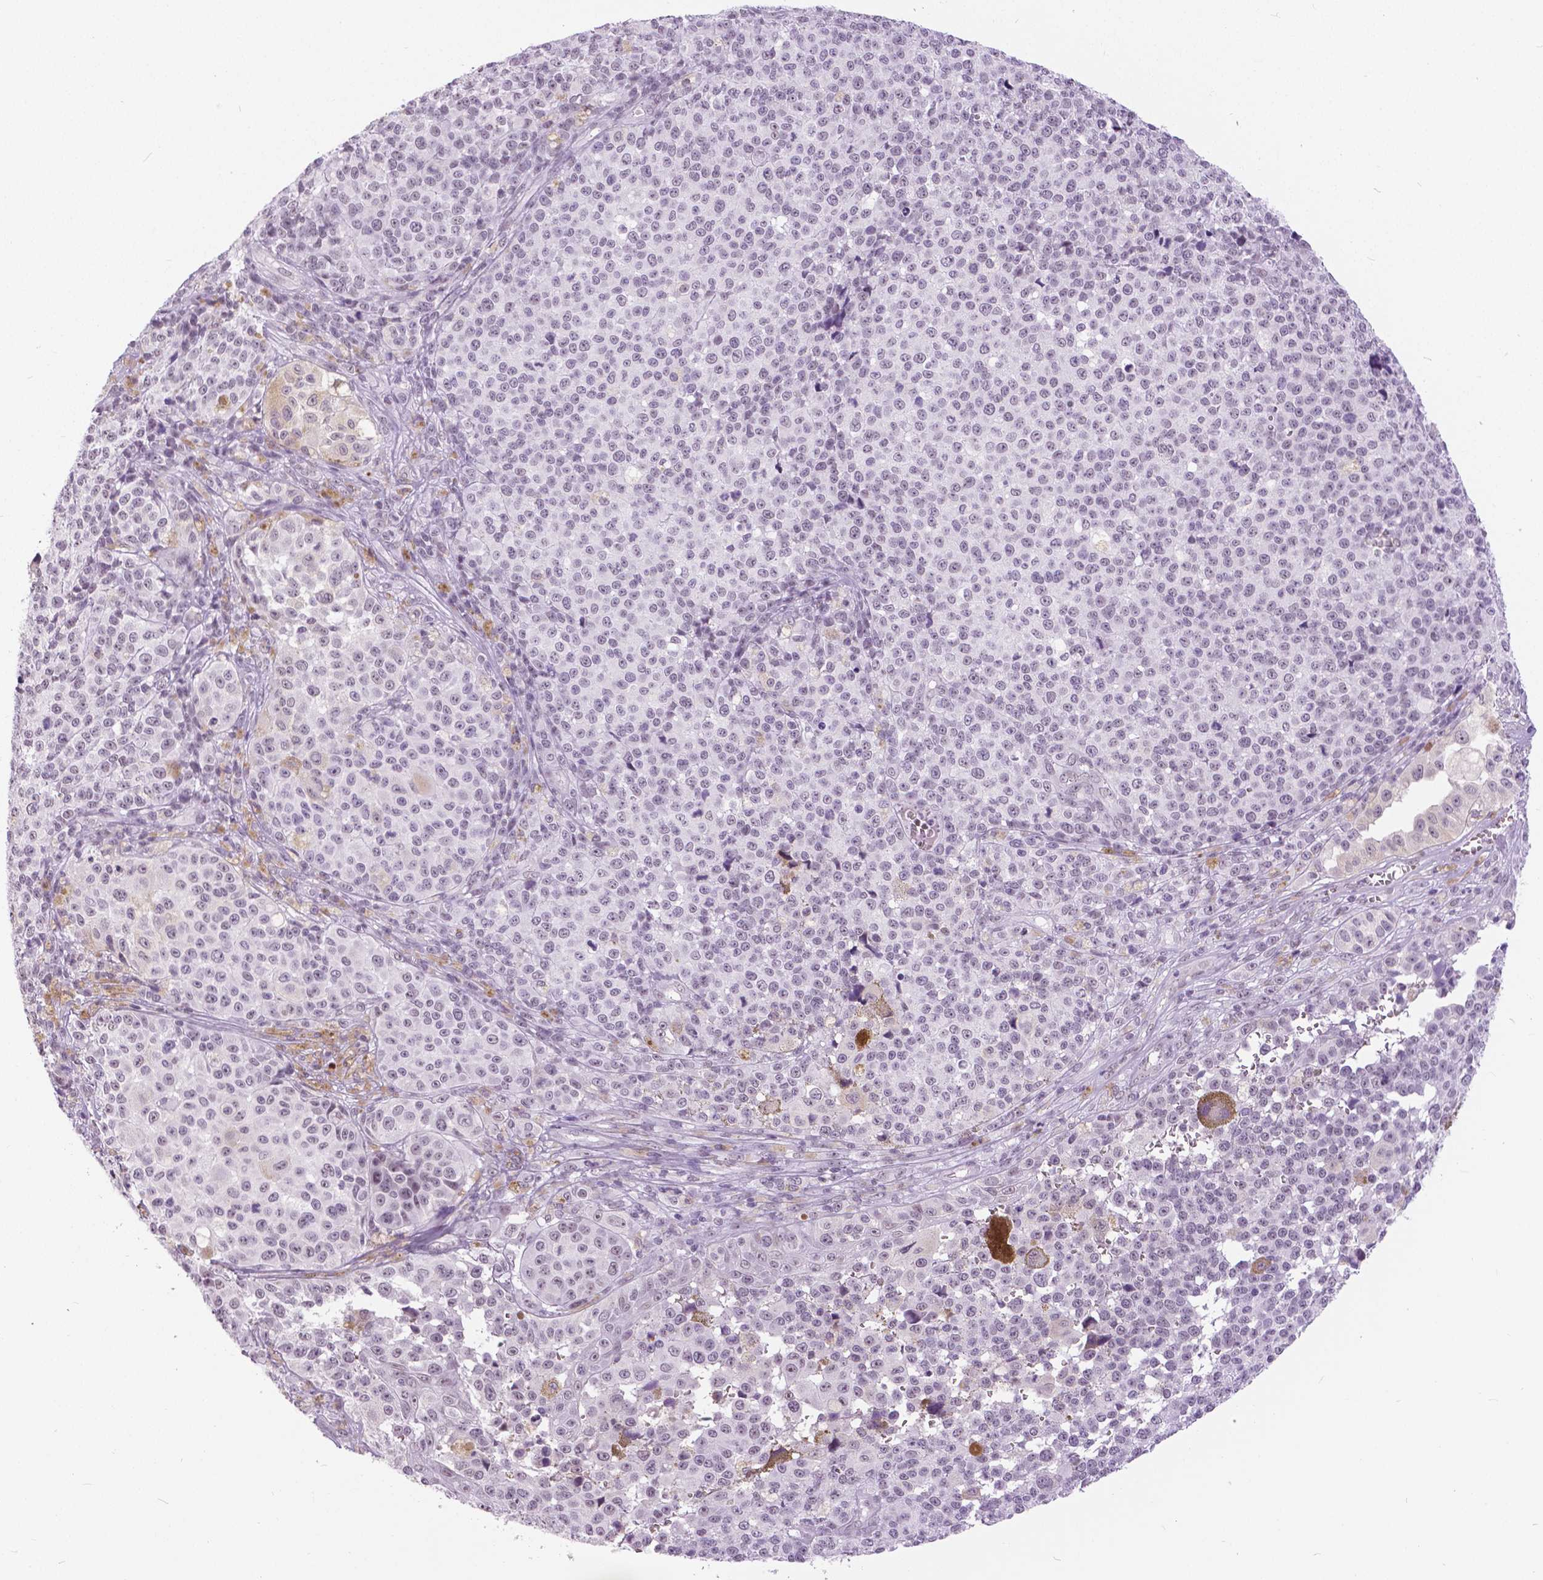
{"staining": {"intensity": "weak", "quantity": "<25%", "location": "nuclear"}, "tissue": "melanoma", "cell_type": "Tumor cells", "image_type": "cancer", "snomed": [{"axis": "morphology", "description": "Malignant melanoma, NOS"}, {"axis": "topography", "description": "Skin"}], "caption": "Immunohistochemical staining of melanoma reveals no significant expression in tumor cells.", "gene": "MYOM1", "patient": {"sex": "female", "age": 58}}